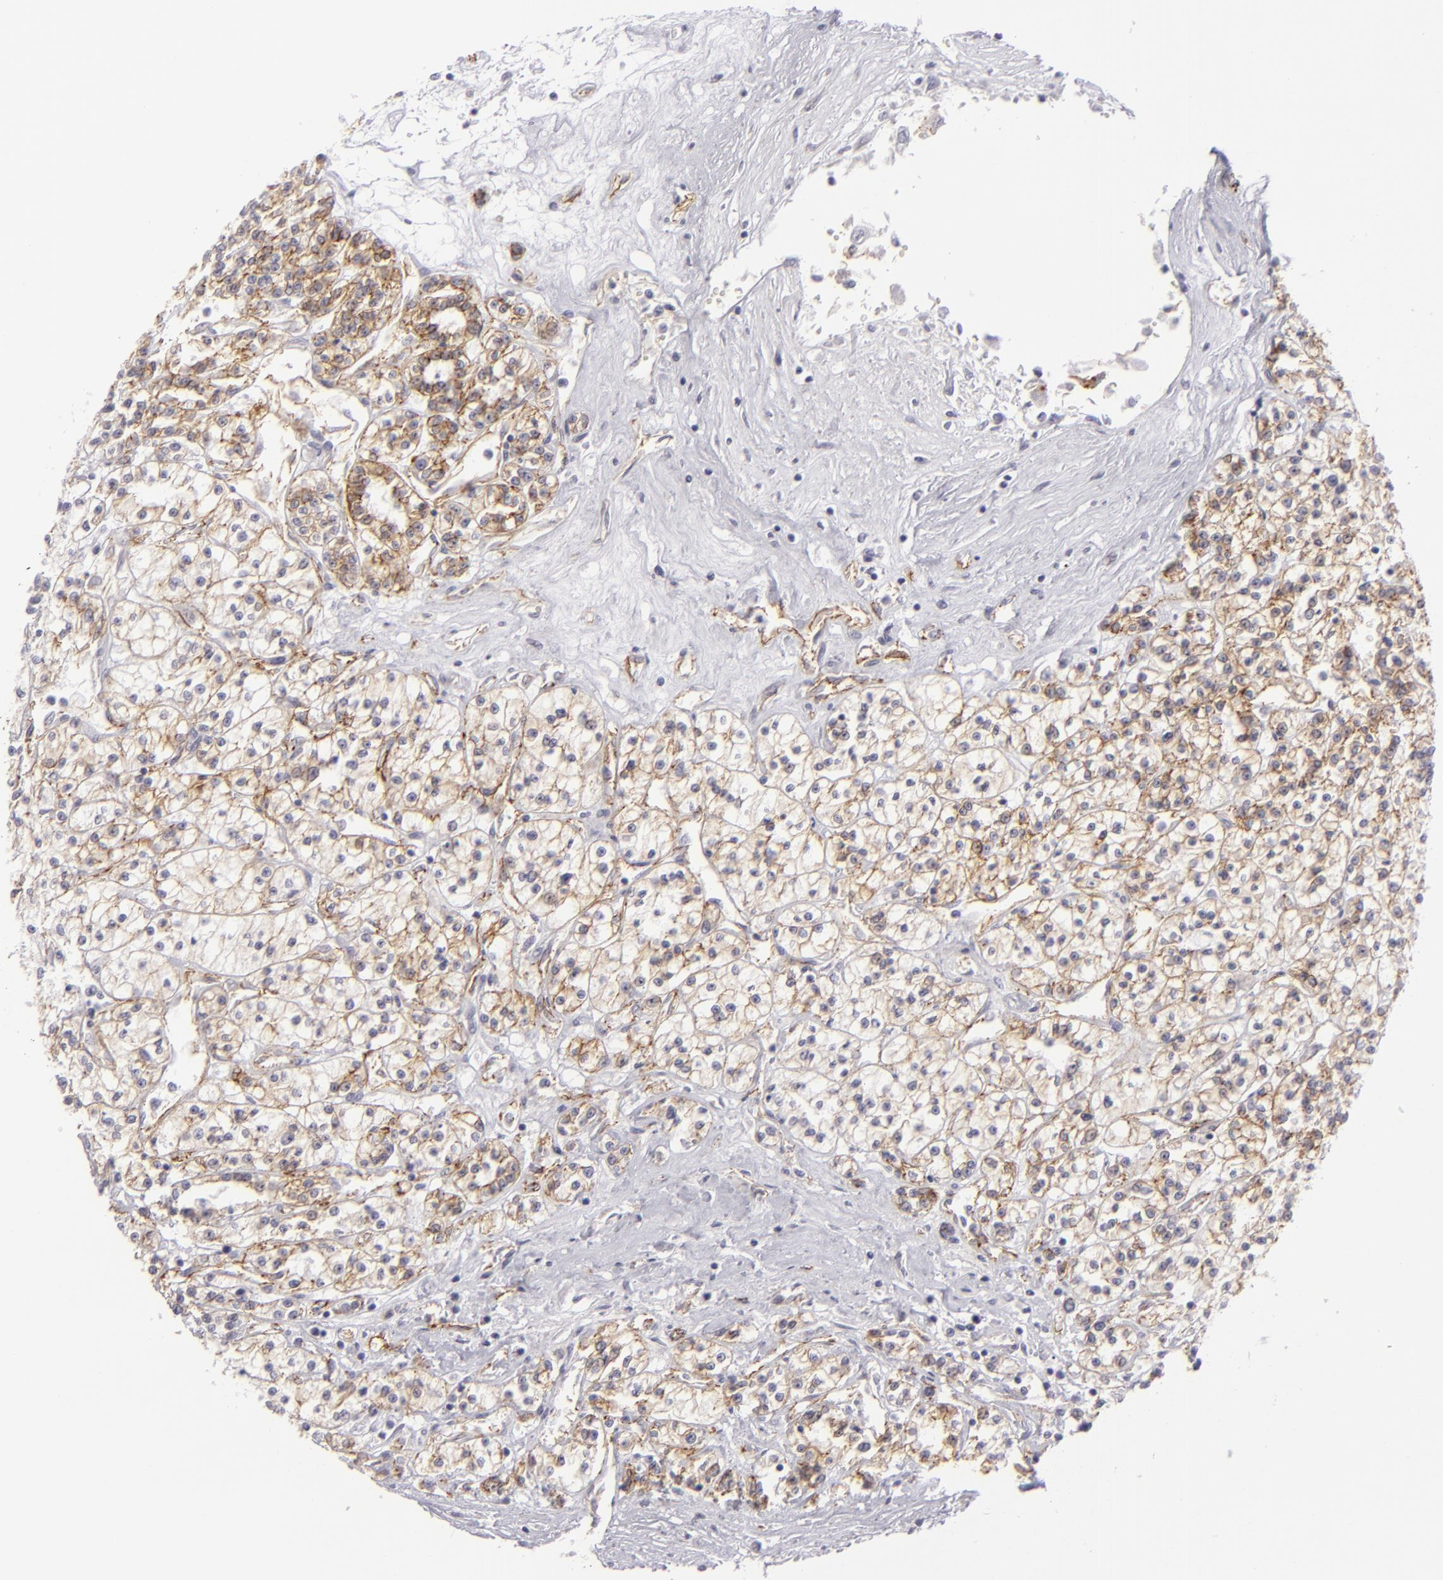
{"staining": {"intensity": "moderate", "quantity": "25%-75%", "location": "cytoplasmic/membranous"}, "tissue": "renal cancer", "cell_type": "Tumor cells", "image_type": "cancer", "snomed": [{"axis": "morphology", "description": "Adenocarcinoma, NOS"}, {"axis": "topography", "description": "Kidney"}], "caption": "Protein analysis of renal cancer tissue reveals moderate cytoplasmic/membranous positivity in about 25%-75% of tumor cells. The protein of interest is shown in brown color, while the nuclei are stained blue.", "gene": "JUP", "patient": {"sex": "female", "age": 76}}